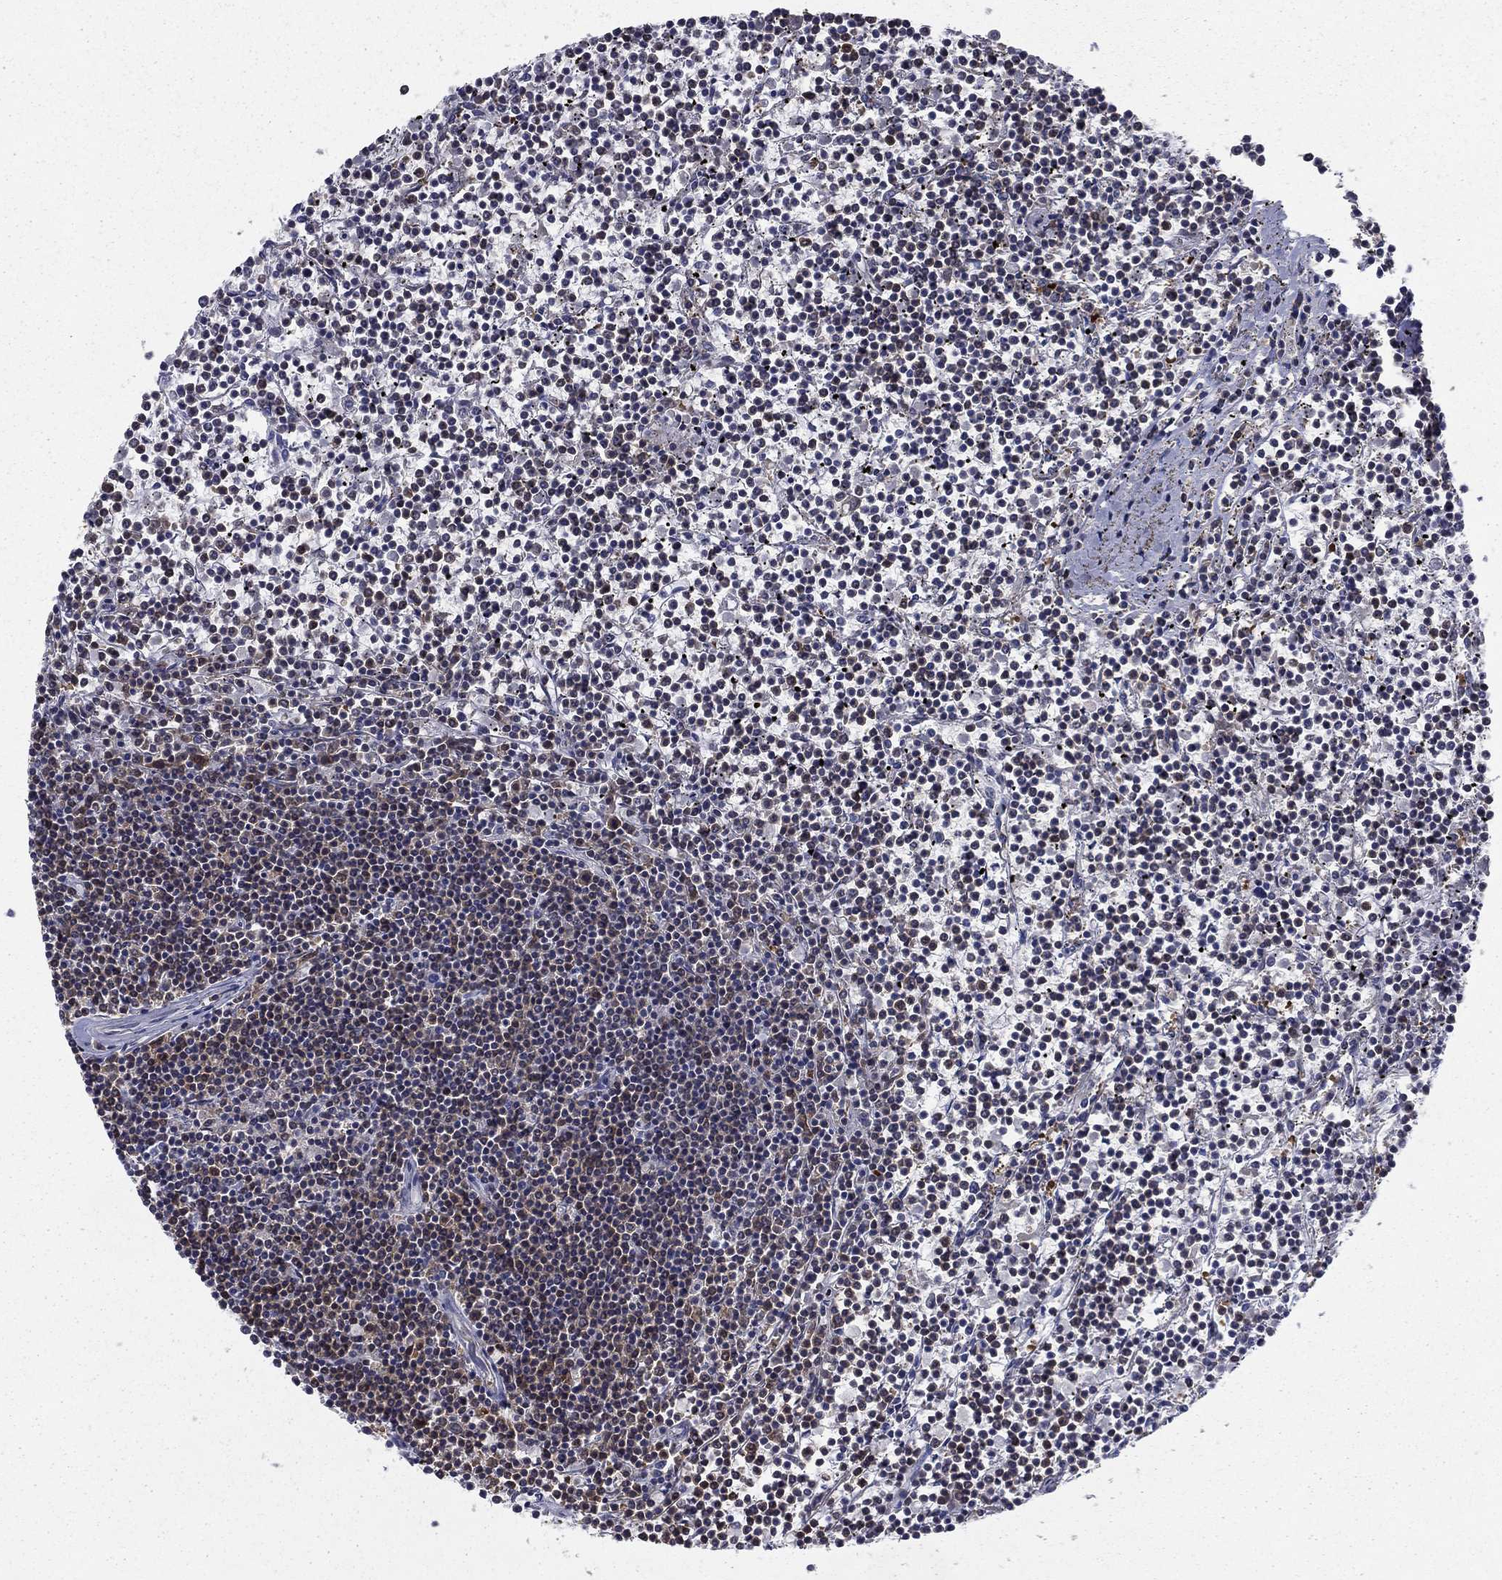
{"staining": {"intensity": "negative", "quantity": "none", "location": "none"}, "tissue": "lymphoma", "cell_type": "Tumor cells", "image_type": "cancer", "snomed": [{"axis": "morphology", "description": "Malignant lymphoma, non-Hodgkin's type, Low grade"}, {"axis": "topography", "description": "Spleen"}], "caption": "This is an IHC micrograph of human lymphoma. There is no expression in tumor cells.", "gene": "NIT2", "patient": {"sex": "female", "age": 19}}